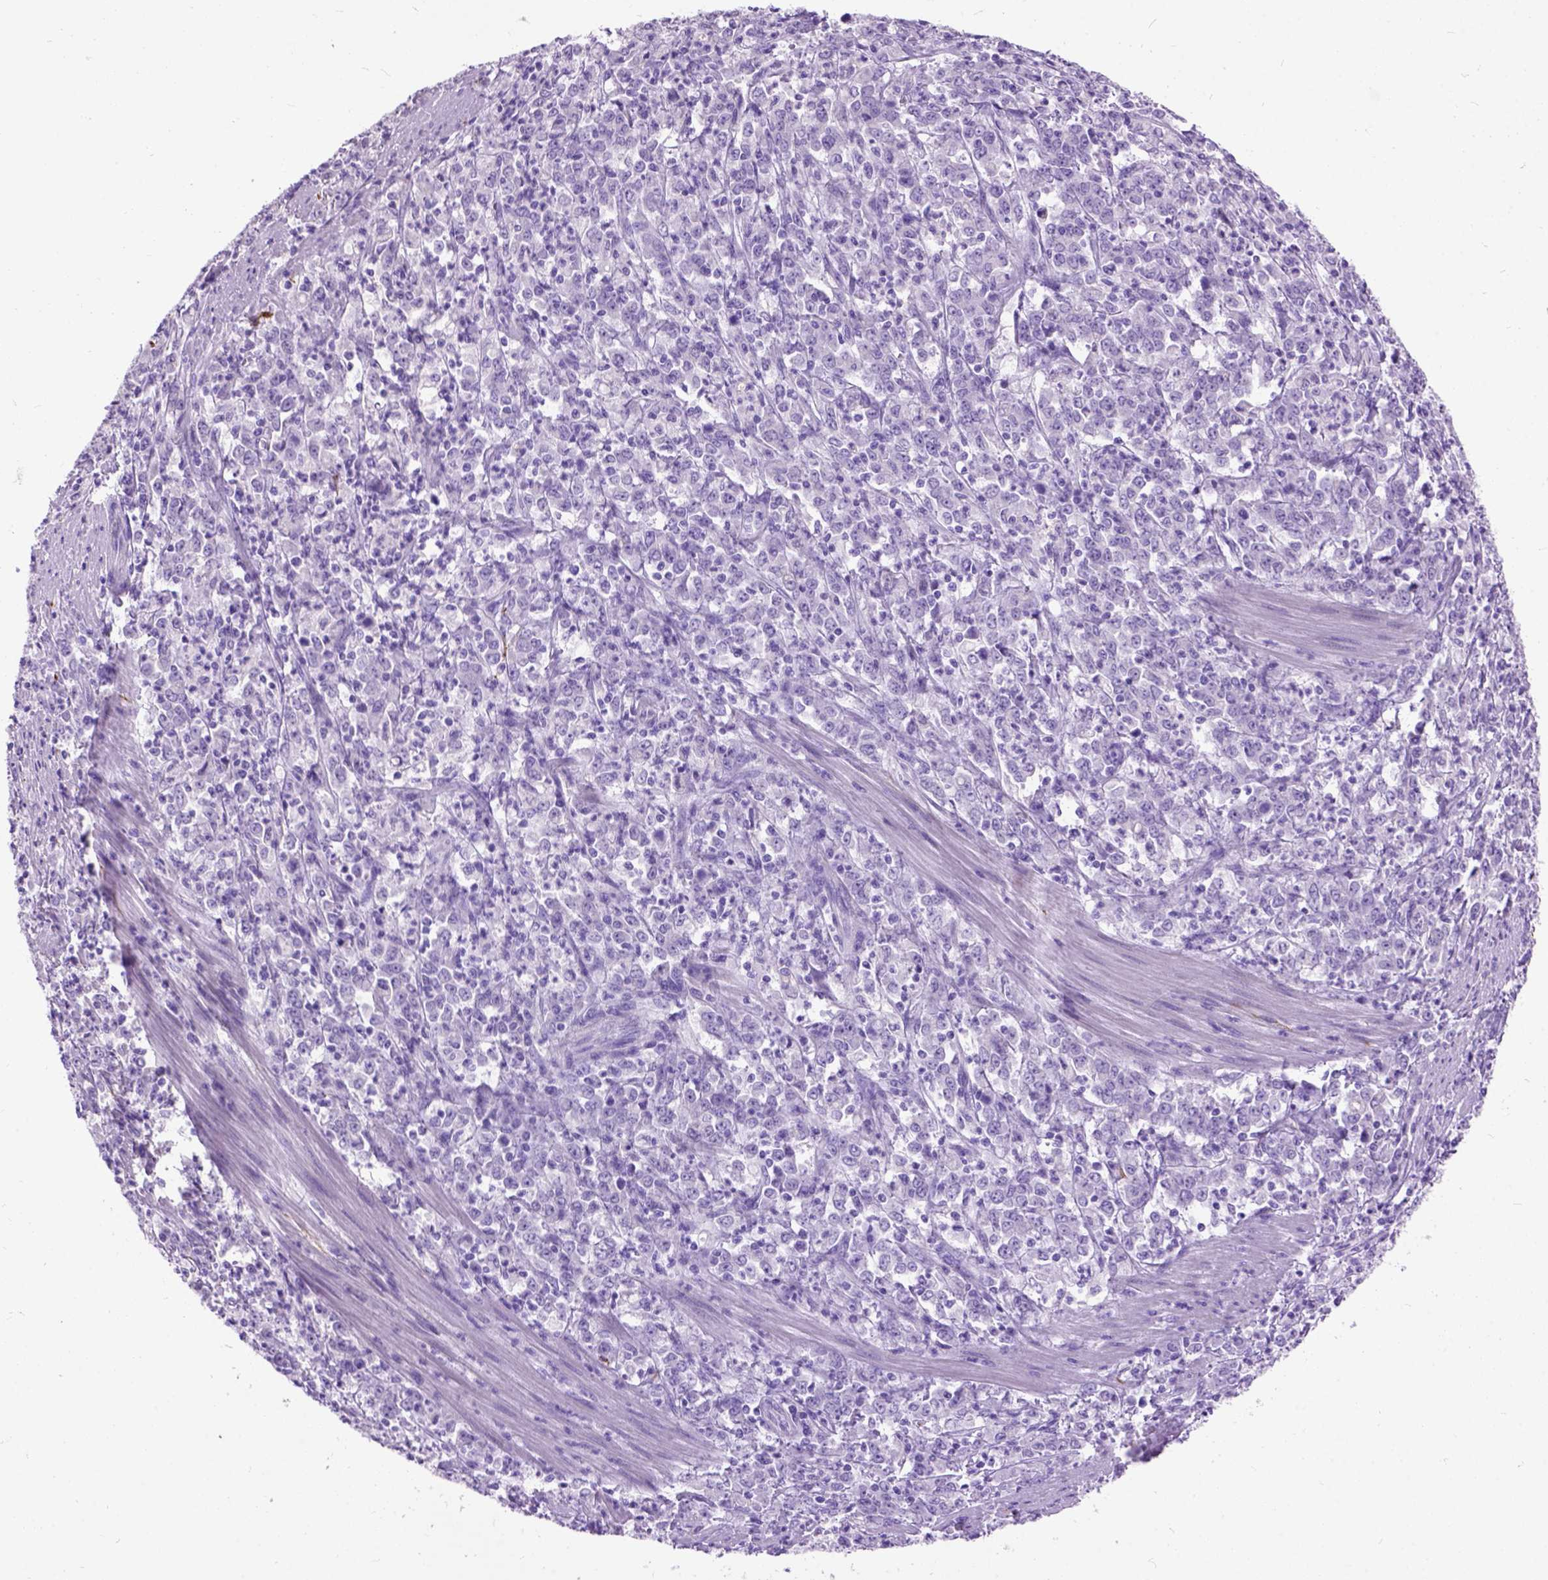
{"staining": {"intensity": "negative", "quantity": "none", "location": "none"}, "tissue": "stomach cancer", "cell_type": "Tumor cells", "image_type": "cancer", "snomed": [{"axis": "morphology", "description": "Adenocarcinoma, NOS"}, {"axis": "topography", "description": "Stomach, lower"}], "caption": "Photomicrograph shows no protein positivity in tumor cells of stomach cancer (adenocarcinoma) tissue.", "gene": "MAPT", "patient": {"sex": "female", "age": 71}}